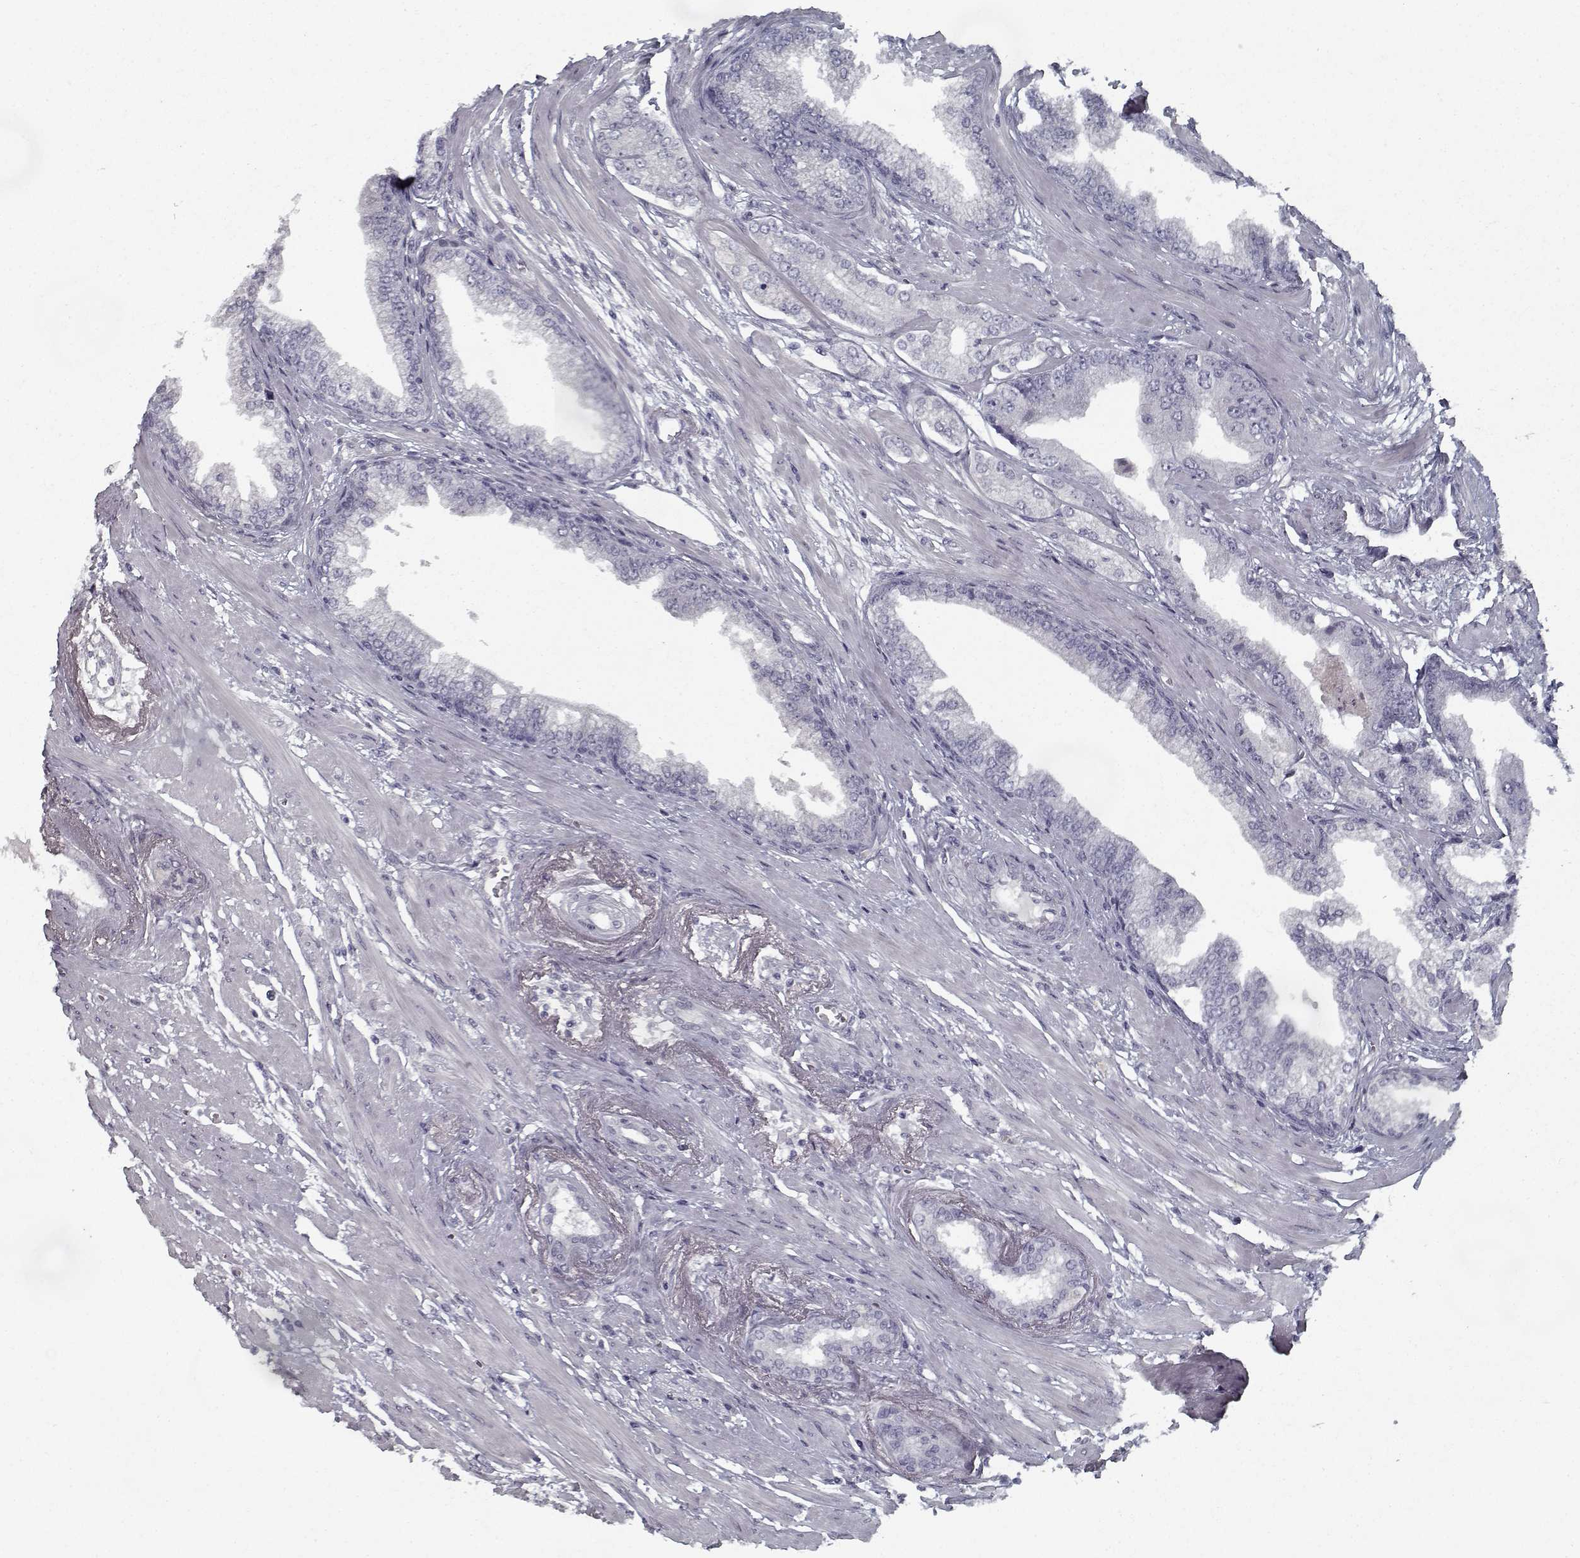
{"staining": {"intensity": "negative", "quantity": "none", "location": "none"}, "tissue": "prostate cancer", "cell_type": "Tumor cells", "image_type": "cancer", "snomed": [{"axis": "morphology", "description": "Adenocarcinoma, Low grade"}, {"axis": "topography", "description": "Prostate"}], "caption": "Tumor cells show no significant protein staining in prostate cancer (adenocarcinoma (low-grade)).", "gene": "GAD2", "patient": {"sex": "male", "age": 60}}